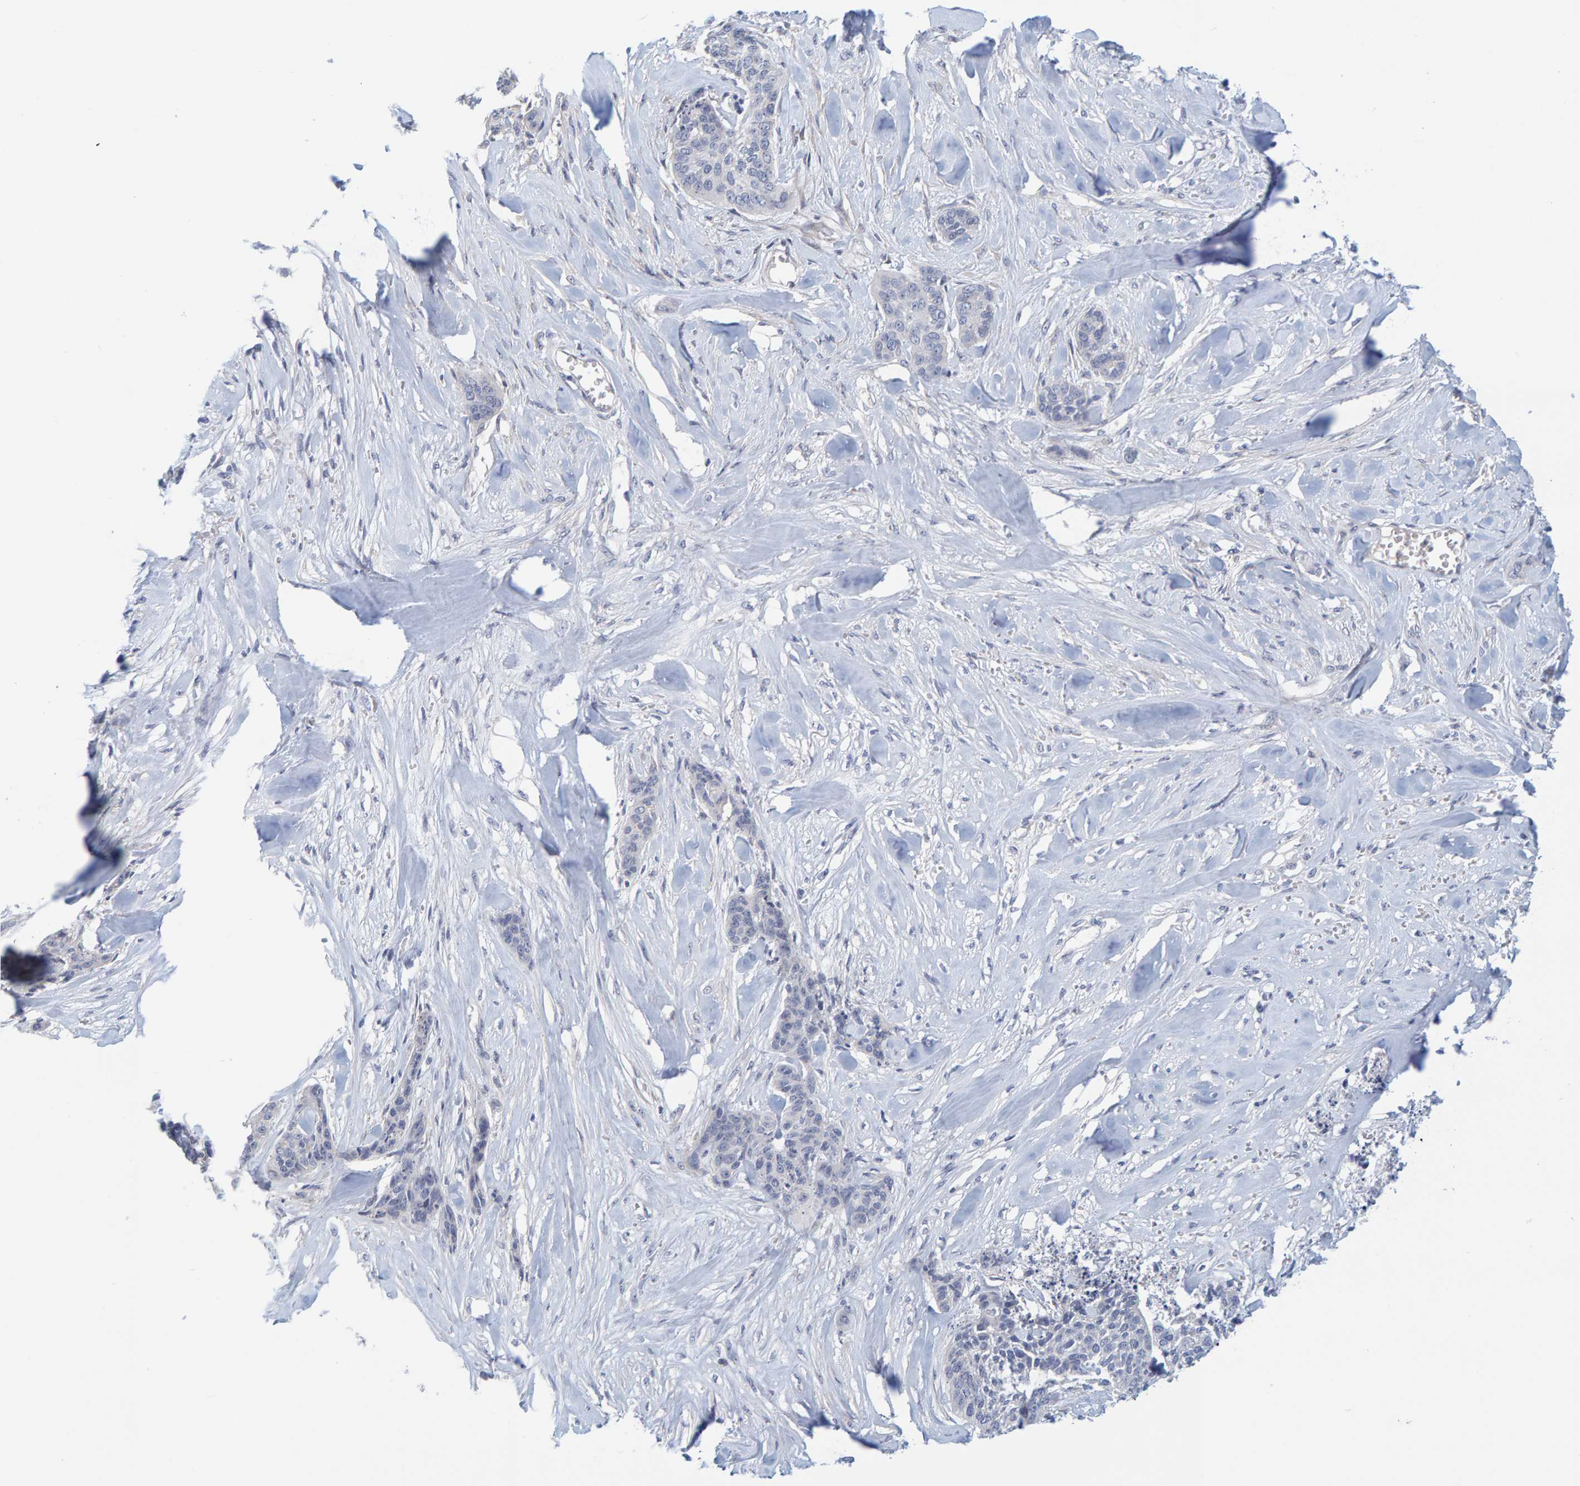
{"staining": {"intensity": "negative", "quantity": "none", "location": "none"}, "tissue": "skin cancer", "cell_type": "Tumor cells", "image_type": "cancer", "snomed": [{"axis": "morphology", "description": "Basal cell carcinoma"}, {"axis": "topography", "description": "Skin"}], "caption": "Immunohistochemistry (IHC) micrograph of neoplastic tissue: skin cancer stained with DAB (3,3'-diaminobenzidine) displays no significant protein positivity in tumor cells.", "gene": "ZNF77", "patient": {"sex": "female", "age": 64}}